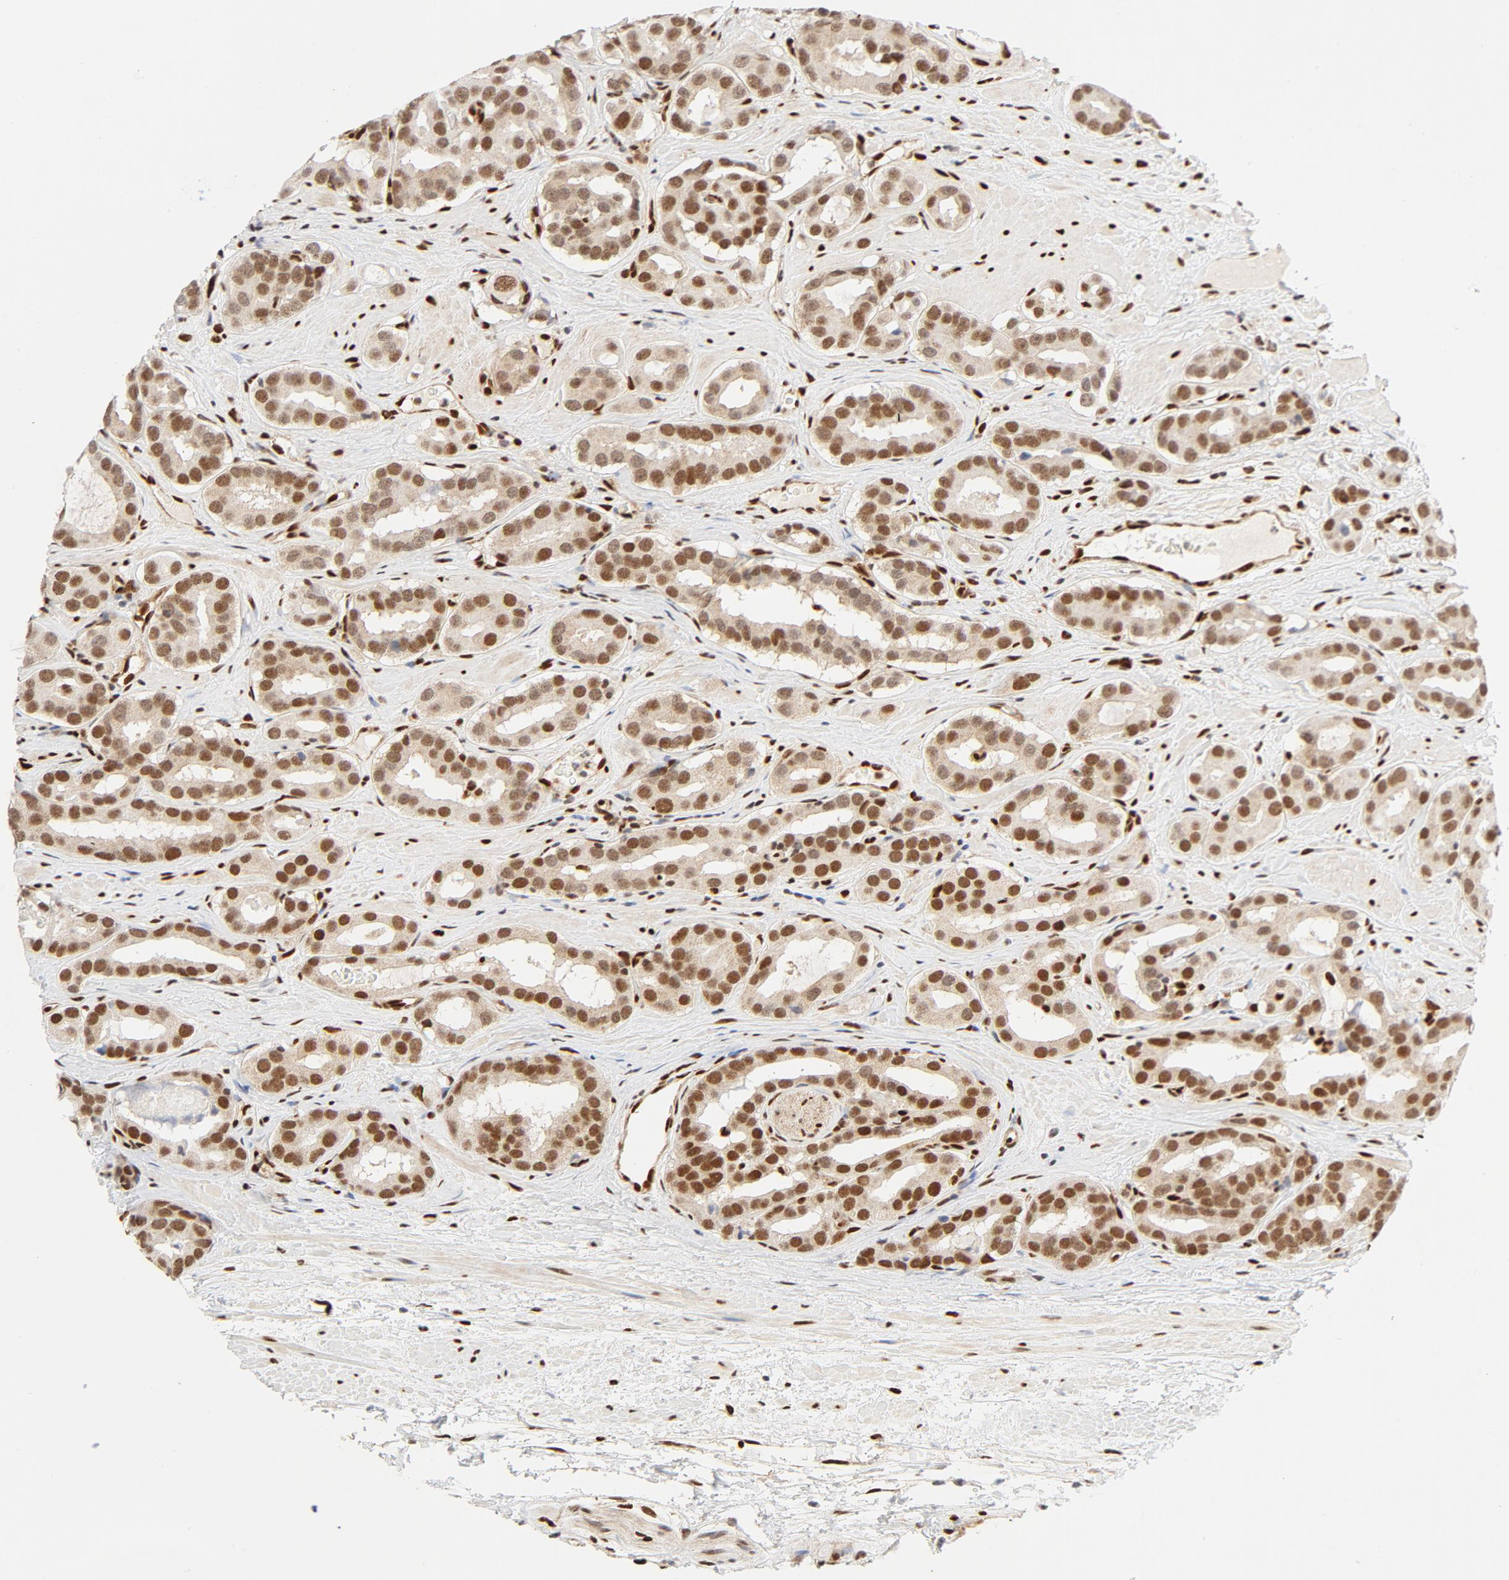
{"staining": {"intensity": "strong", "quantity": ">75%", "location": "nuclear"}, "tissue": "prostate cancer", "cell_type": "Tumor cells", "image_type": "cancer", "snomed": [{"axis": "morphology", "description": "Adenocarcinoma, Low grade"}, {"axis": "topography", "description": "Prostate"}], "caption": "A micrograph of prostate low-grade adenocarcinoma stained for a protein demonstrates strong nuclear brown staining in tumor cells. Immunohistochemistry stains the protein in brown and the nuclei are stained blue.", "gene": "MEF2A", "patient": {"sex": "male", "age": 59}}